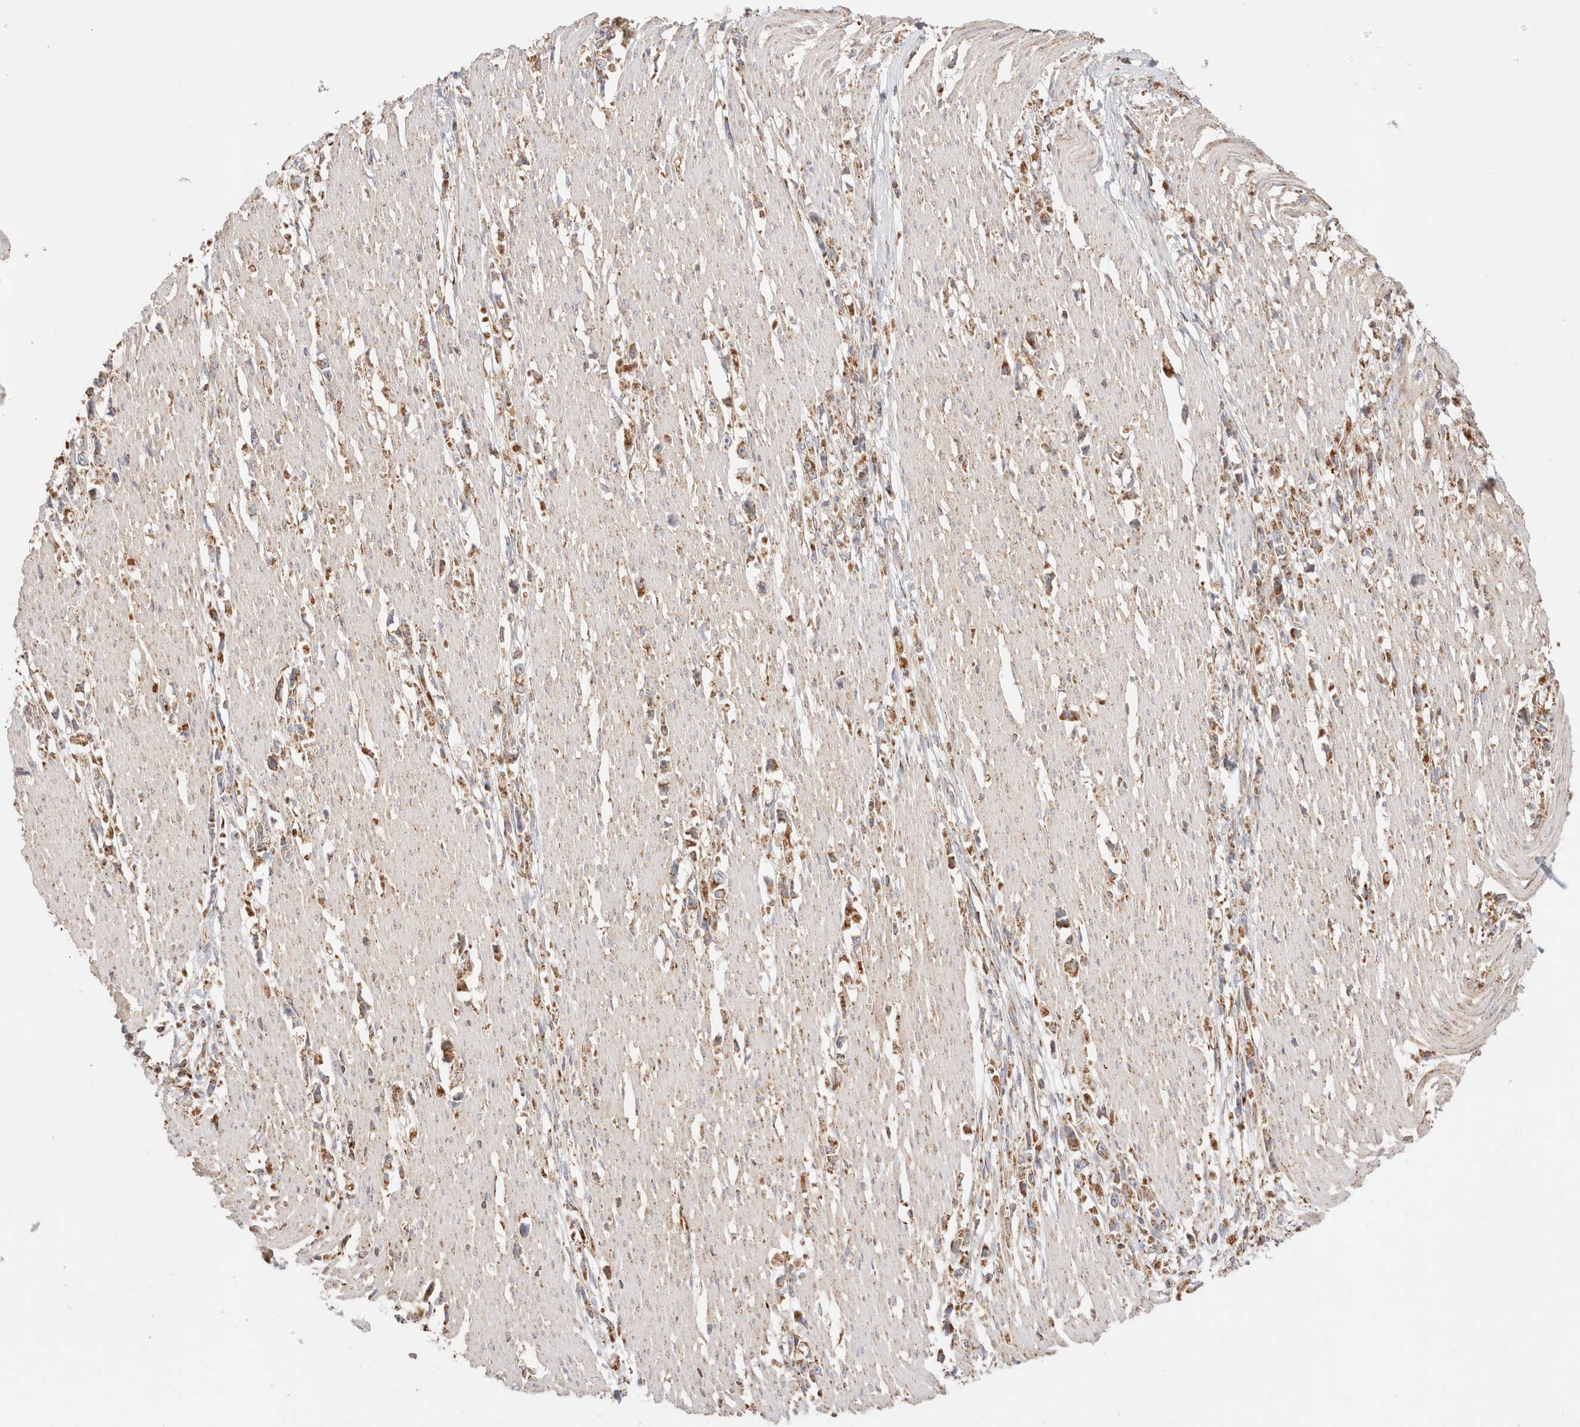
{"staining": {"intensity": "moderate", "quantity": ">75%", "location": "cytoplasmic/membranous"}, "tissue": "stomach cancer", "cell_type": "Tumor cells", "image_type": "cancer", "snomed": [{"axis": "morphology", "description": "Adenocarcinoma, NOS"}, {"axis": "topography", "description": "Stomach"}], "caption": "Protein expression analysis of stomach cancer (adenocarcinoma) shows moderate cytoplasmic/membranous positivity in about >75% of tumor cells.", "gene": "TMPPE", "patient": {"sex": "female", "age": 59}}